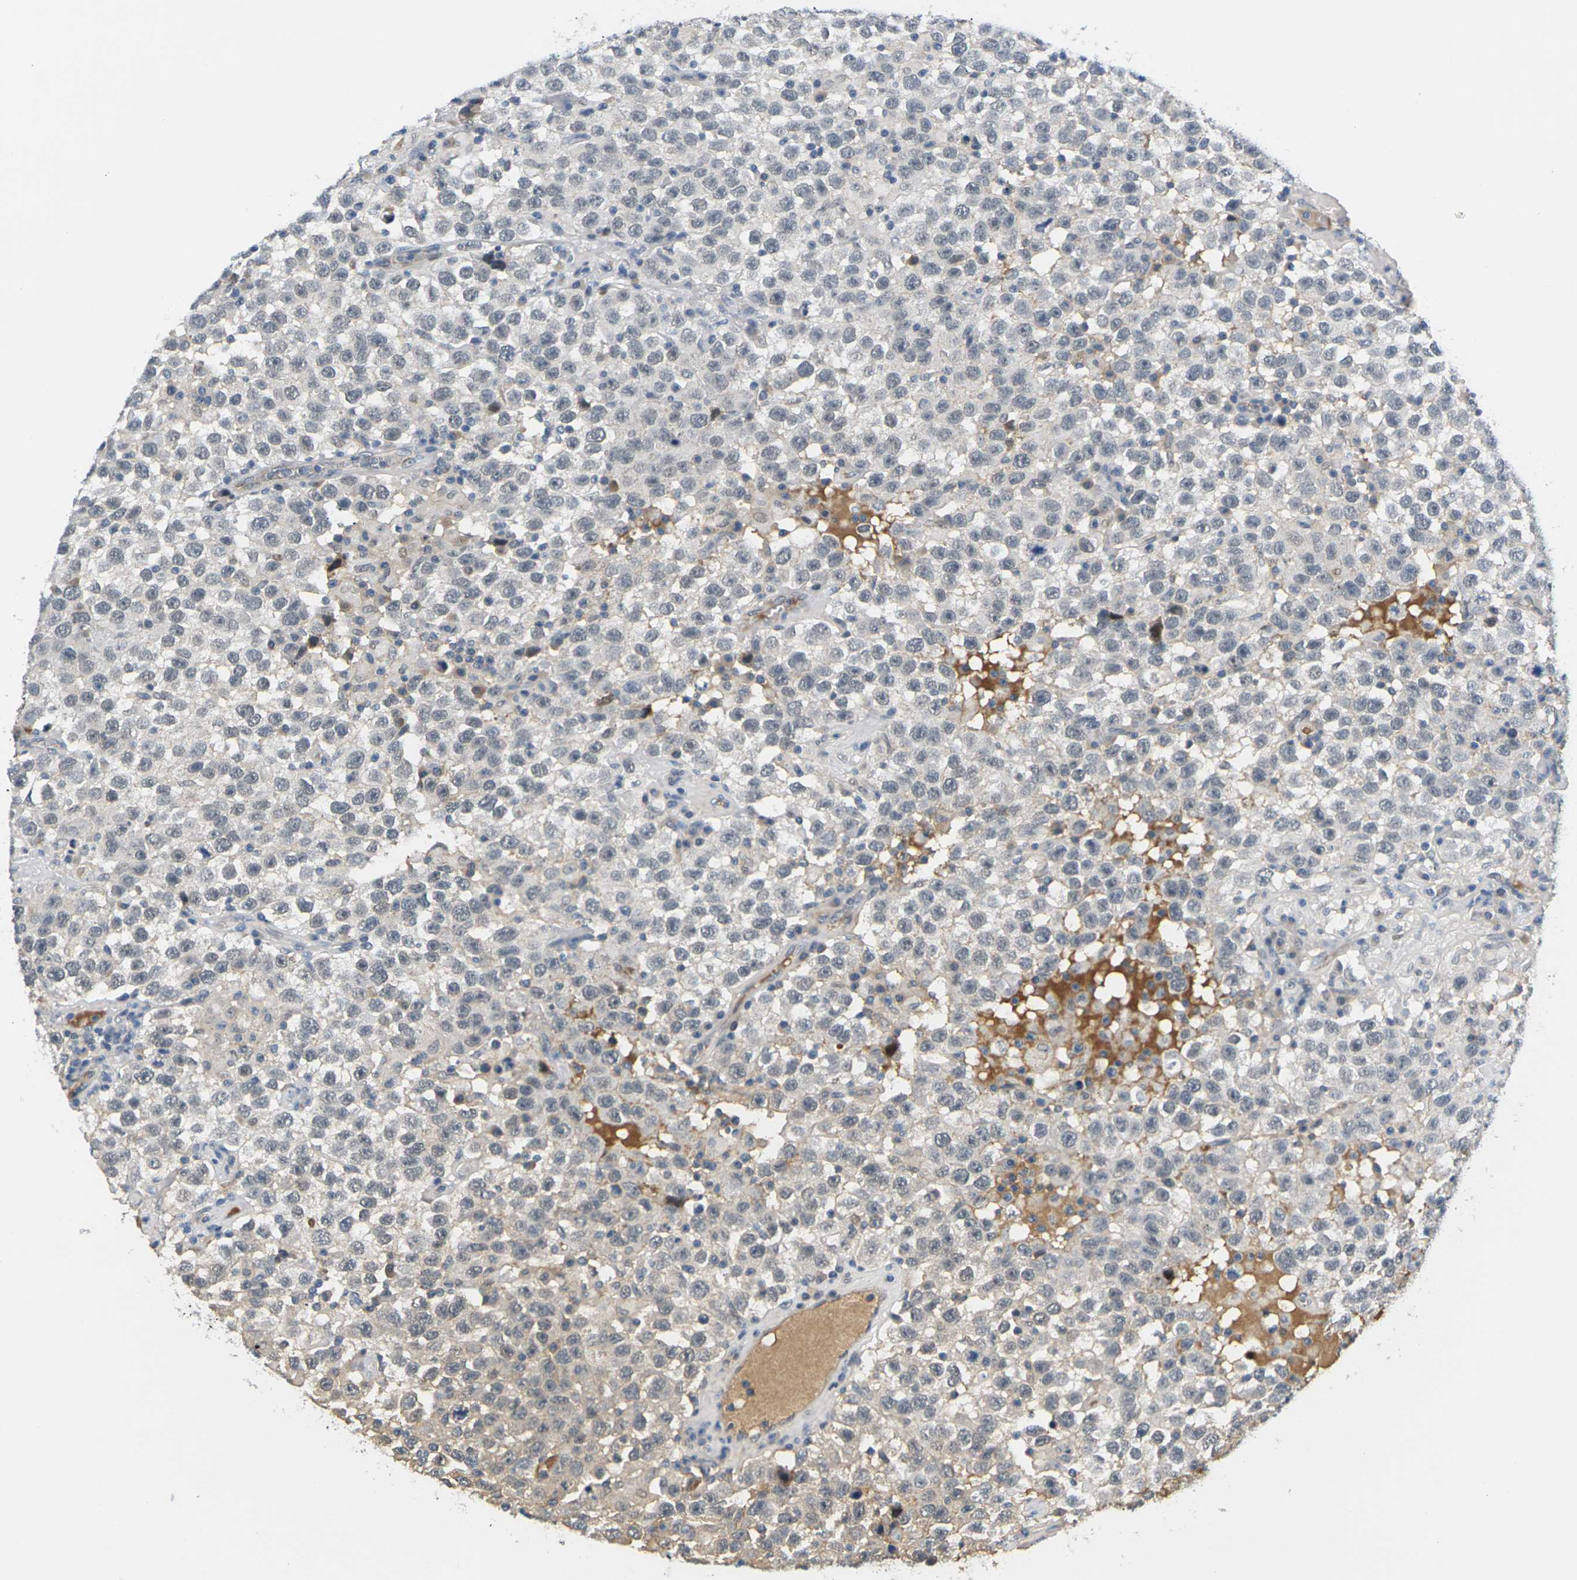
{"staining": {"intensity": "weak", "quantity": "25%-75%", "location": "cytoplasmic/membranous,nuclear"}, "tissue": "testis cancer", "cell_type": "Tumor cells", "image_type": "cancer", "snomed": [{"axis": "morphology", "description": "Seminoma, NOS"}, {"axis": "topography", "description": "Testis"}], "caption": "The immunohistochemical stain highlights weak cytoplasmic/membranous and nuclear positivity in tumor cells of testis seminoma tissue.", "gene": "PKP2", "patient": {"sex": "male", "age": 41}}